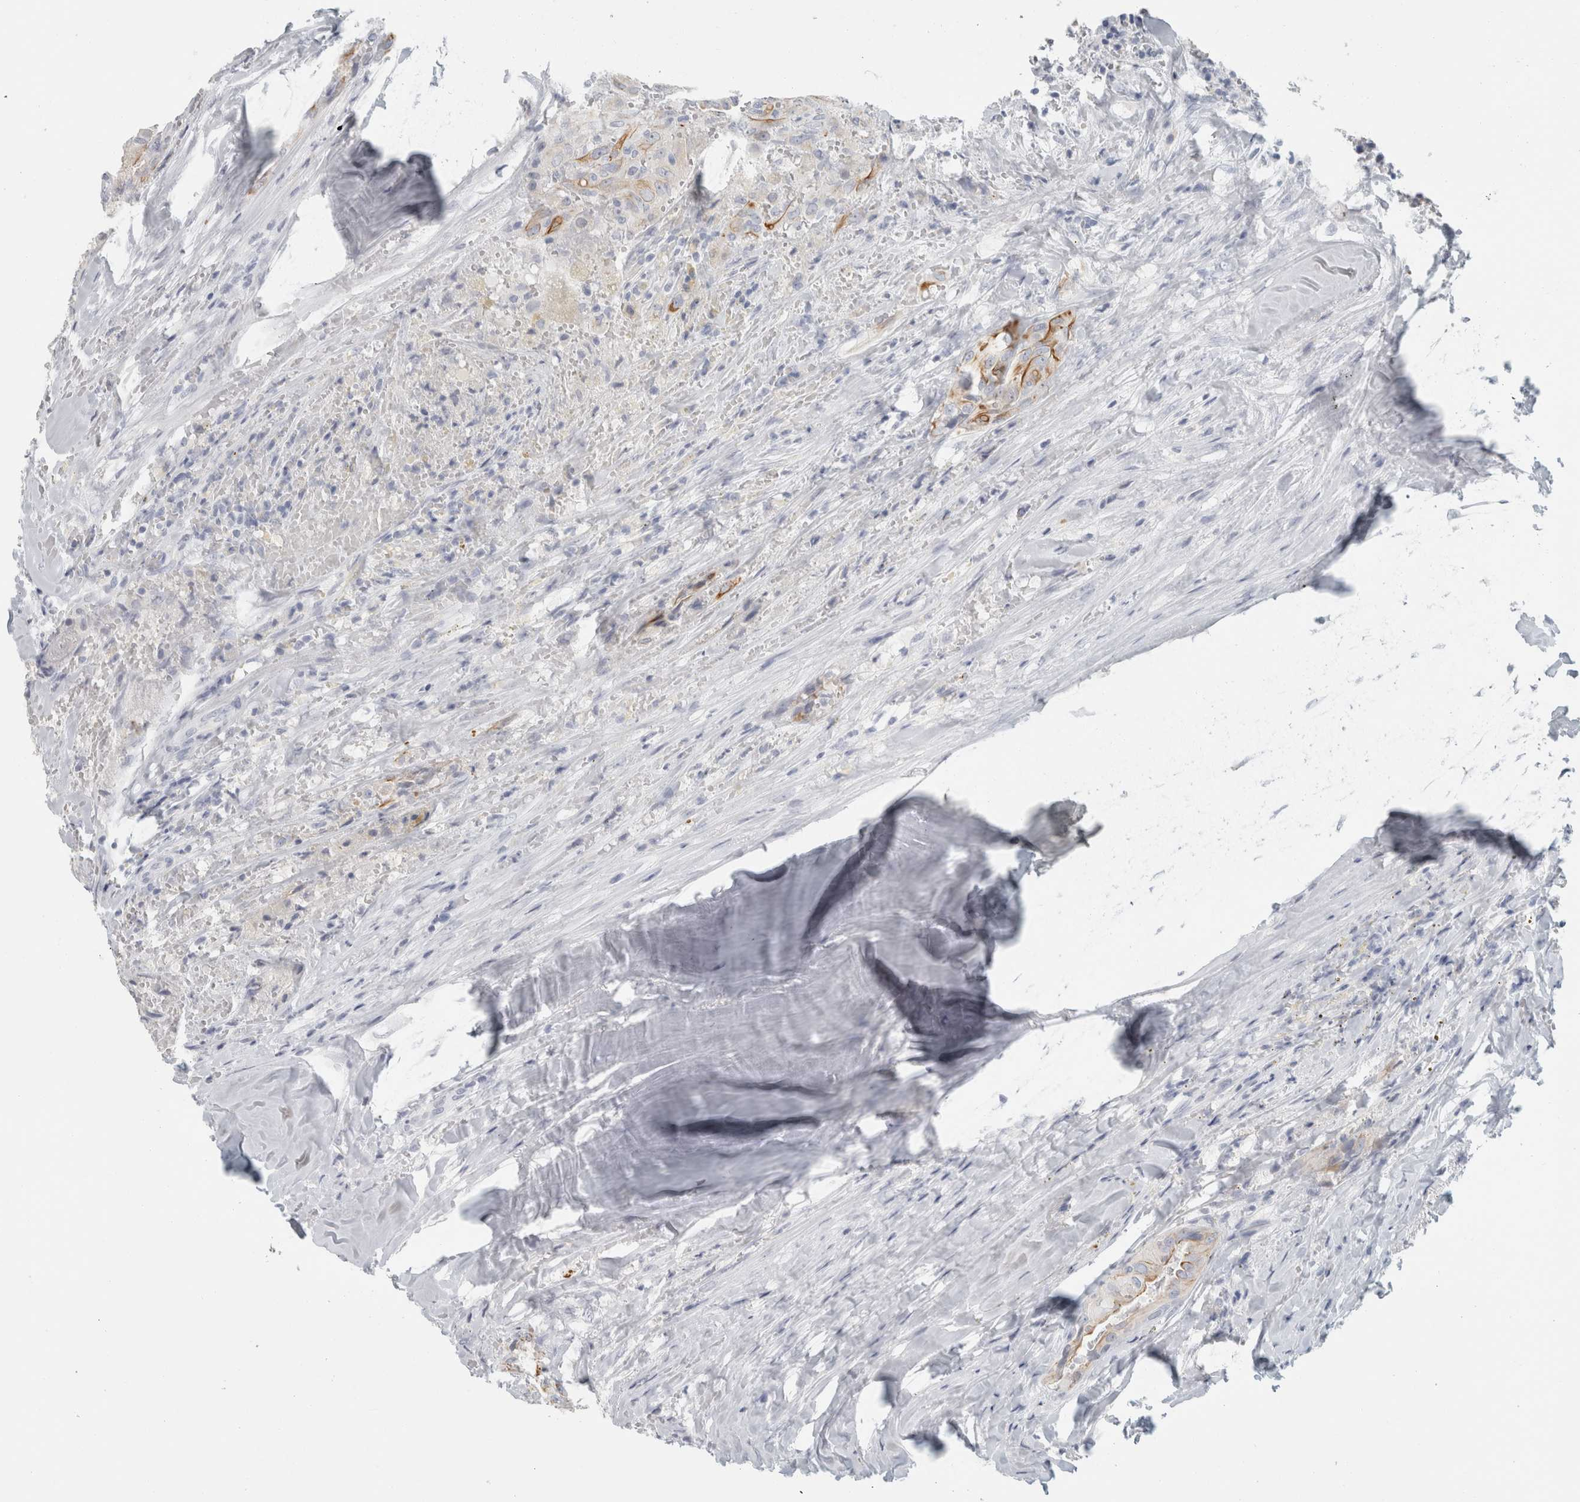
{"staining": {"intensity": "moderate", "quantity": "25%-75%", "location": "cytoplasmic/membranous"}, "tissue": "thyroid cancer", "cell_type": "Tumor cells", "image_type": "cancer", "snomed": [{"axis": "morphology", "description": "Papillary adenocarcinoma, NOS"}, {"axis": "topography", "description": "Thyroid gland"}], "caption": "Thyroid cancer was stained to show a protein in brown. There is medium levels of moderate cytoplasmic/membranous expression in approximately 25%-75% of tumor cells. (DAB IHC with brightfield microscopy, high magnification).", "gene": "SLC28A3", "patient": {"sex": "male", "age": 77}}